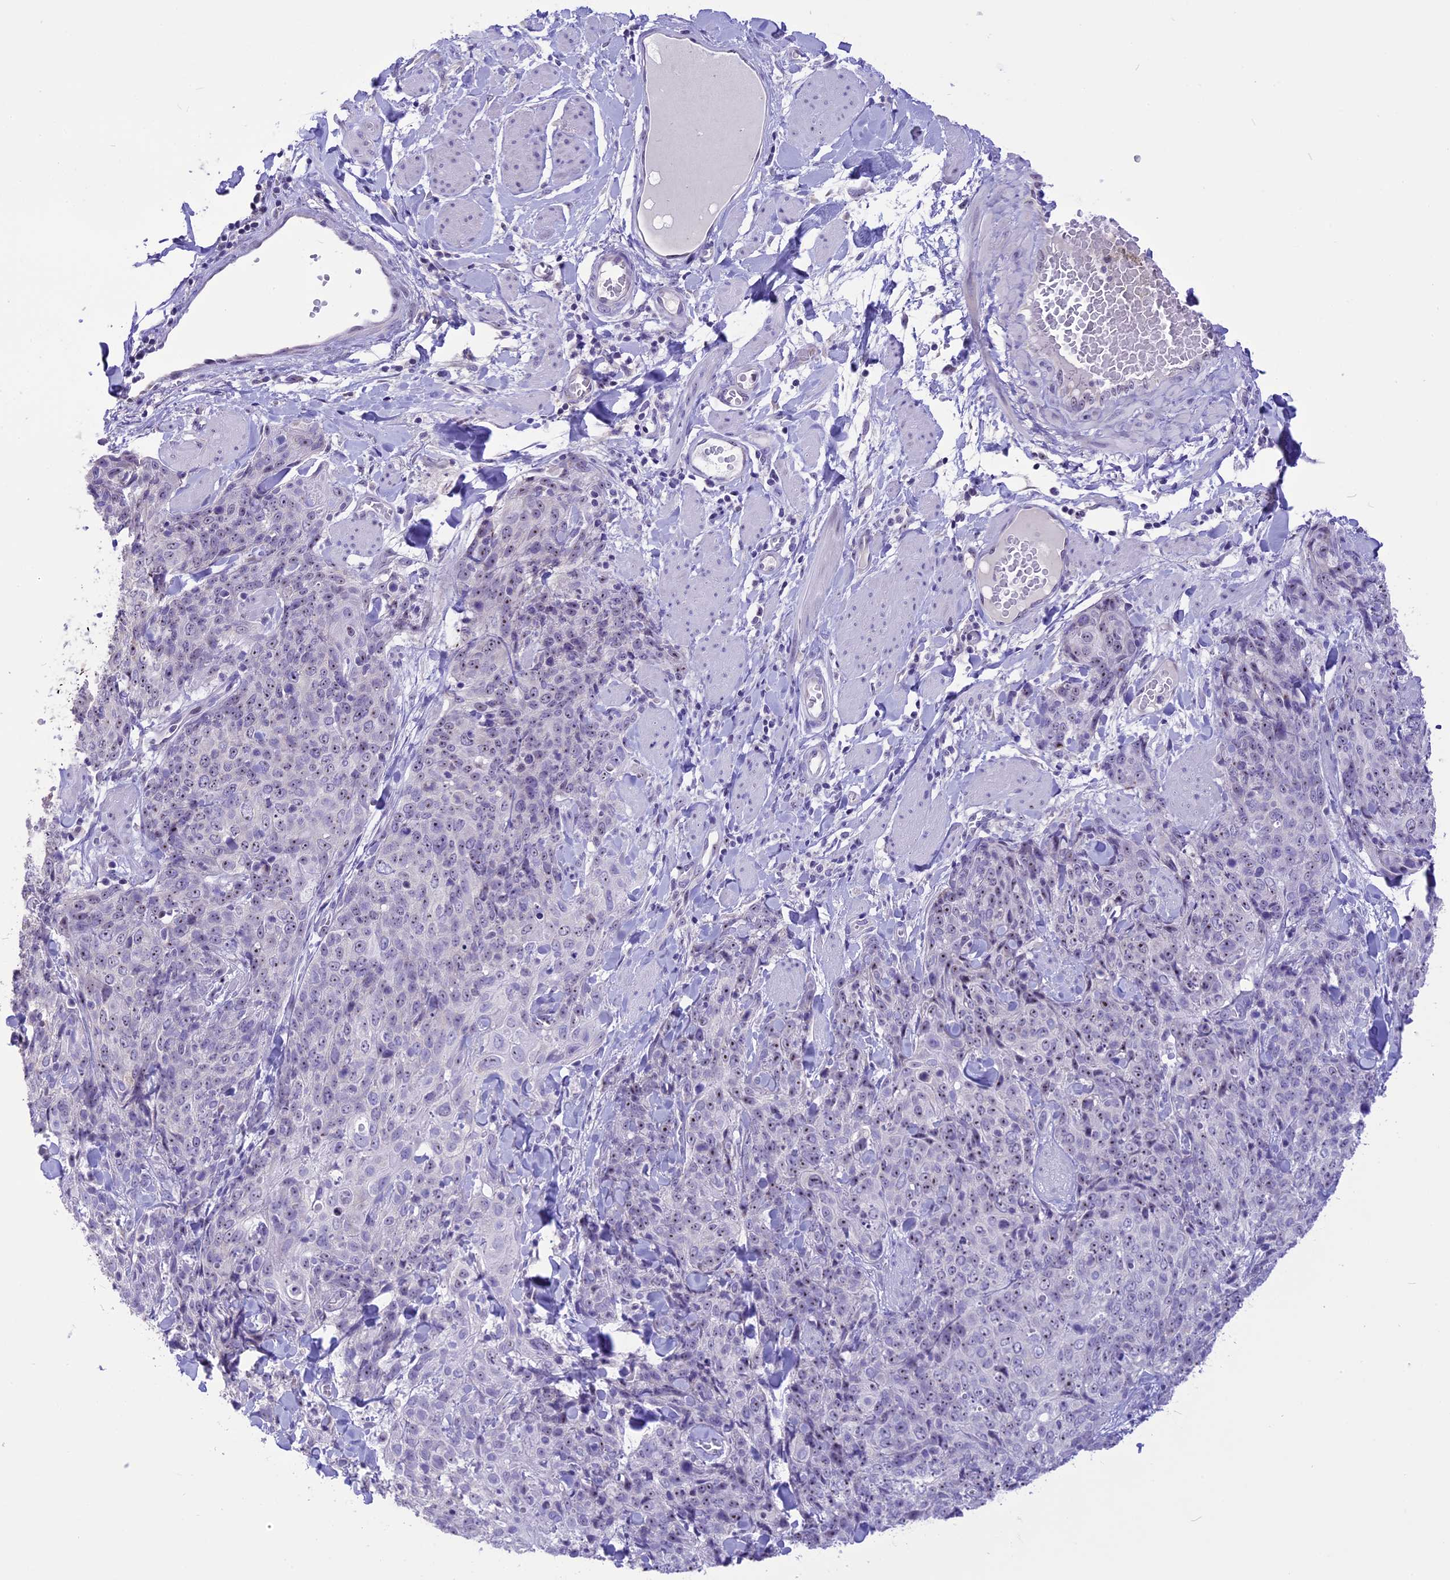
{"staining": {"intensity": "weak", "quantity": "<25%", "location": "nuclear"}, "tissue": "skin cancer", "cell_type": "Tumor cells", "image_type": "cancer", "snomed": [{"axis": "morphology", "description": "Squamous cell carcinoma, NOS"}, {"axis": "topography", "description": "Skin"}, {"axis": "topography", "description": "Vulva"}], "caption": "Histopathology image shows no significant protein expression in tumor cells of squamous cell carcinoma (skin).", "gene": "CMSS1", "patient": {"sex": "female", "age": 85}}